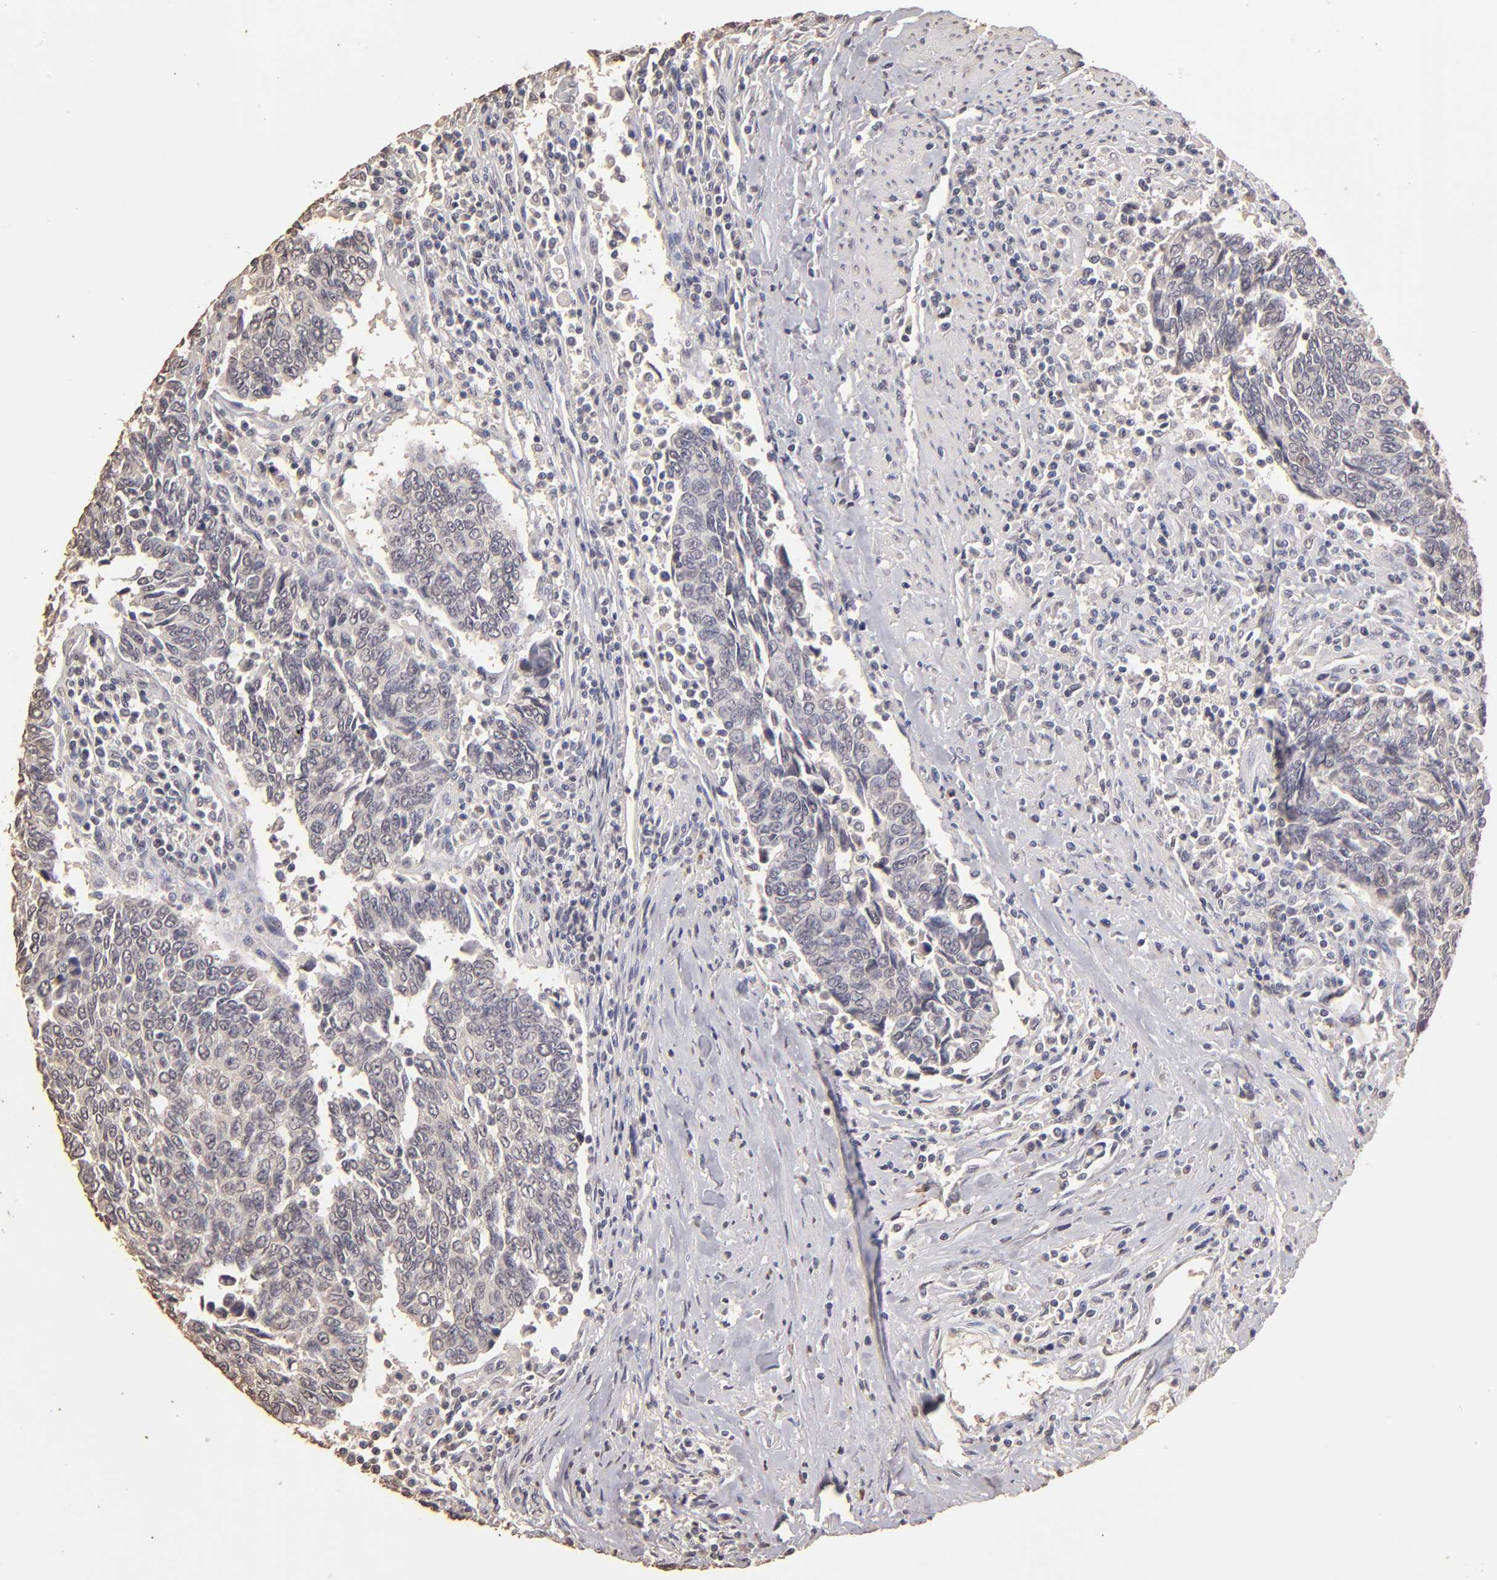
{"staining": {"intensity": "weak", "quantity": "25%-75%", "location": "cytoplasmic/membranous,nuclear"}, "tissue": "urothelial cancer", "cell_type": "Tumor cells", "image_type": "cancer", "snomed": [{"axis": "morphology", "description": "Urothelial carcinoma, High grade"}, {"axis": "topography", "description": "Urinary bladder"}], "caption": "High-magnification brightfield microscopy of urothelial cancer stained with DAB (3,3'-diaminobenzidine) (brown) and counterstained with hematoxylin (blue). tumor cells exhibit weak cytoplasmic/membranous and nuclear positivity is identified in about25%-75% of cells. (Stains: DAB (3,3'-diaminobenzidine) in brown, nuclei in blue, Microscopy: brightfield microscopy at high magnification).", "gene": "OPHN1", "patient": {"sex": "male", "age": 86}}